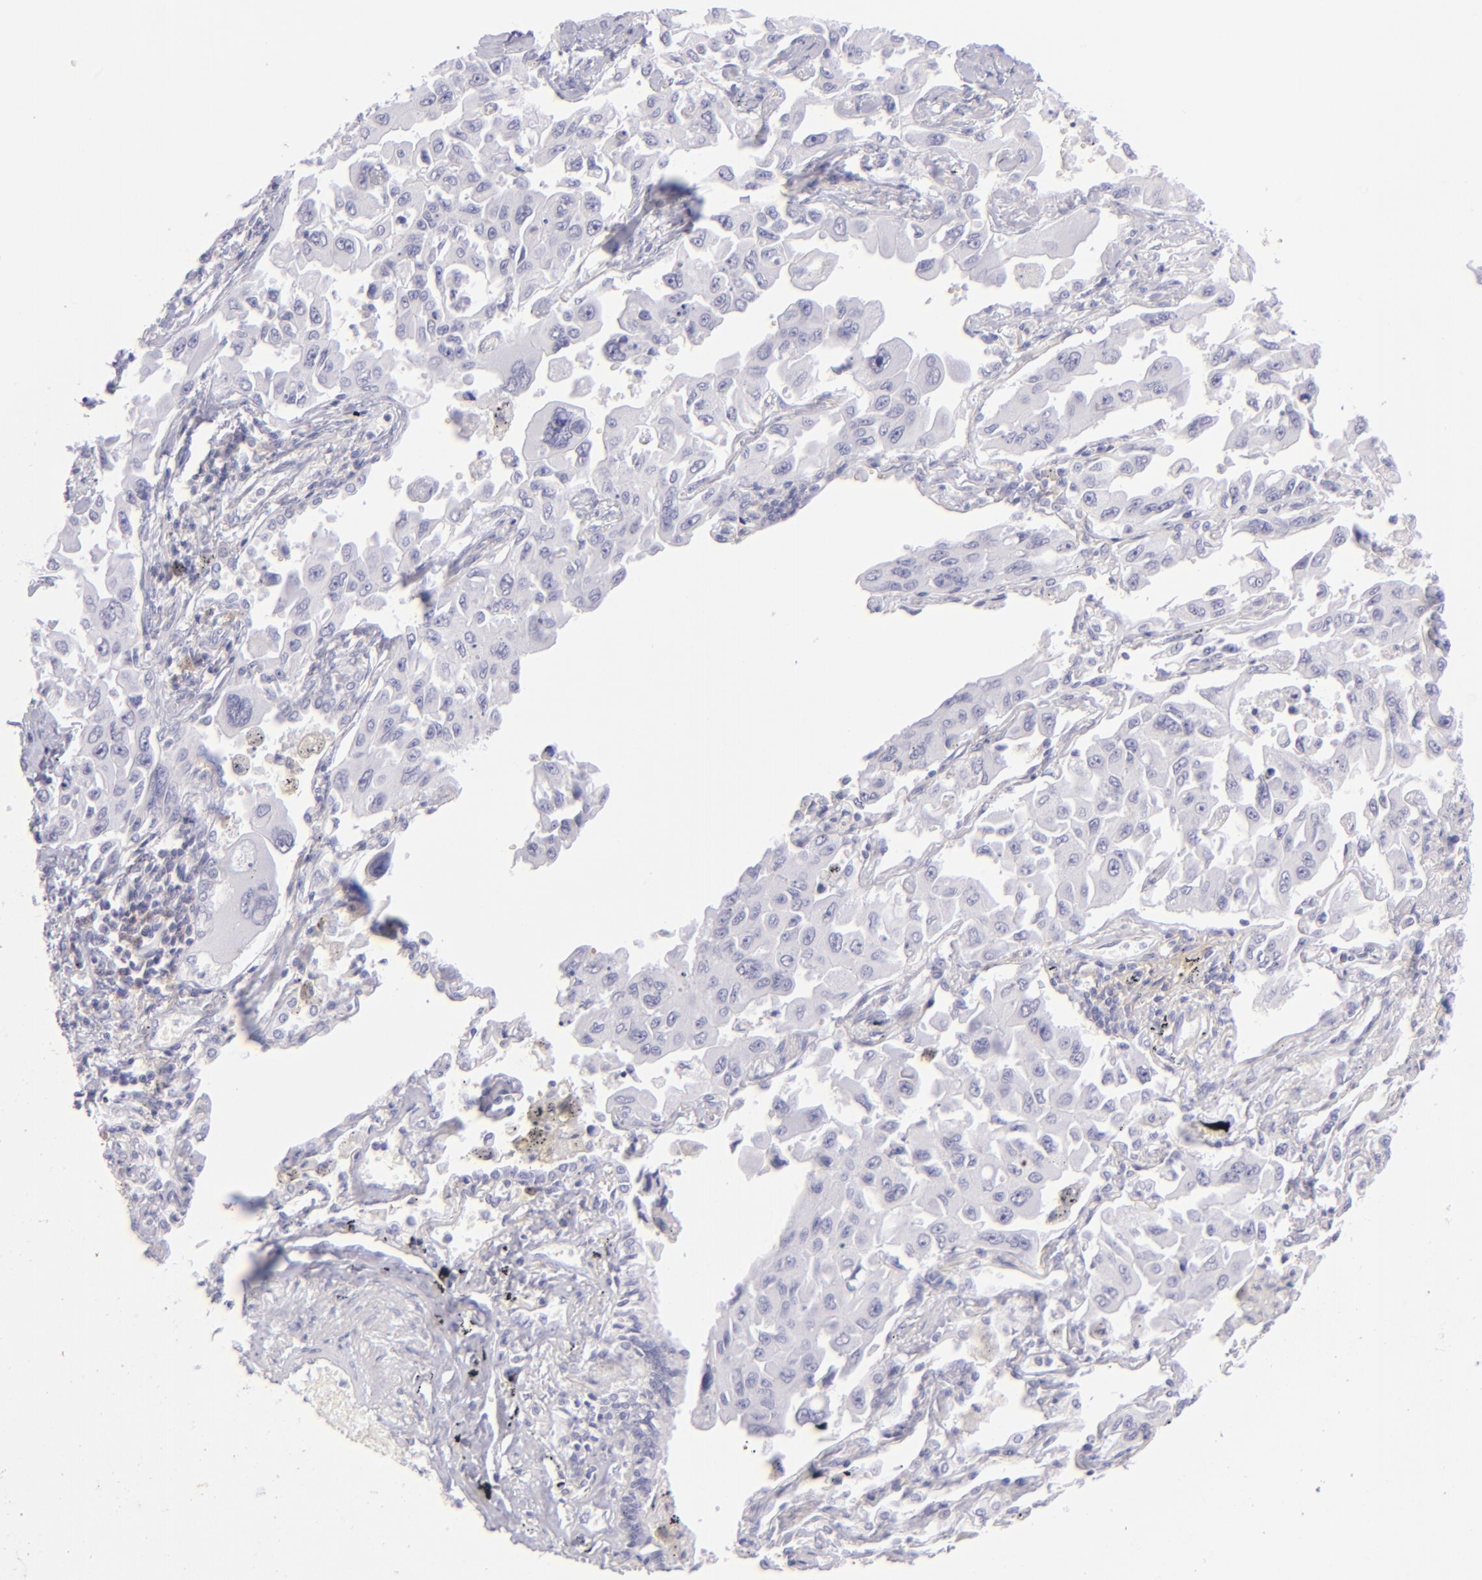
{"staining": {"intensity": "negative", "quantity": "none", "location": "none"}, "tissue": "lung cancer", "cell_type": "Tumor cells", "image_type": "cancer", "snomed": [{"axis": "morphology", "description": "Adenocarcinoma, NOS"}, {"axis": "topography", "description": "Lung"}], "caption": "High magnification brightfield microscopy of lung adenocarcinoma stained with DAB (3,3'-diaminobenzidine) (brown) and counterstained with hematoxylin (blue): tumor cells show no significant staining. (DAB immunohistochemistry with hematoxylin counter stain).", "gene": "CD72", "patient": {"sex": "male", "age": 64}}